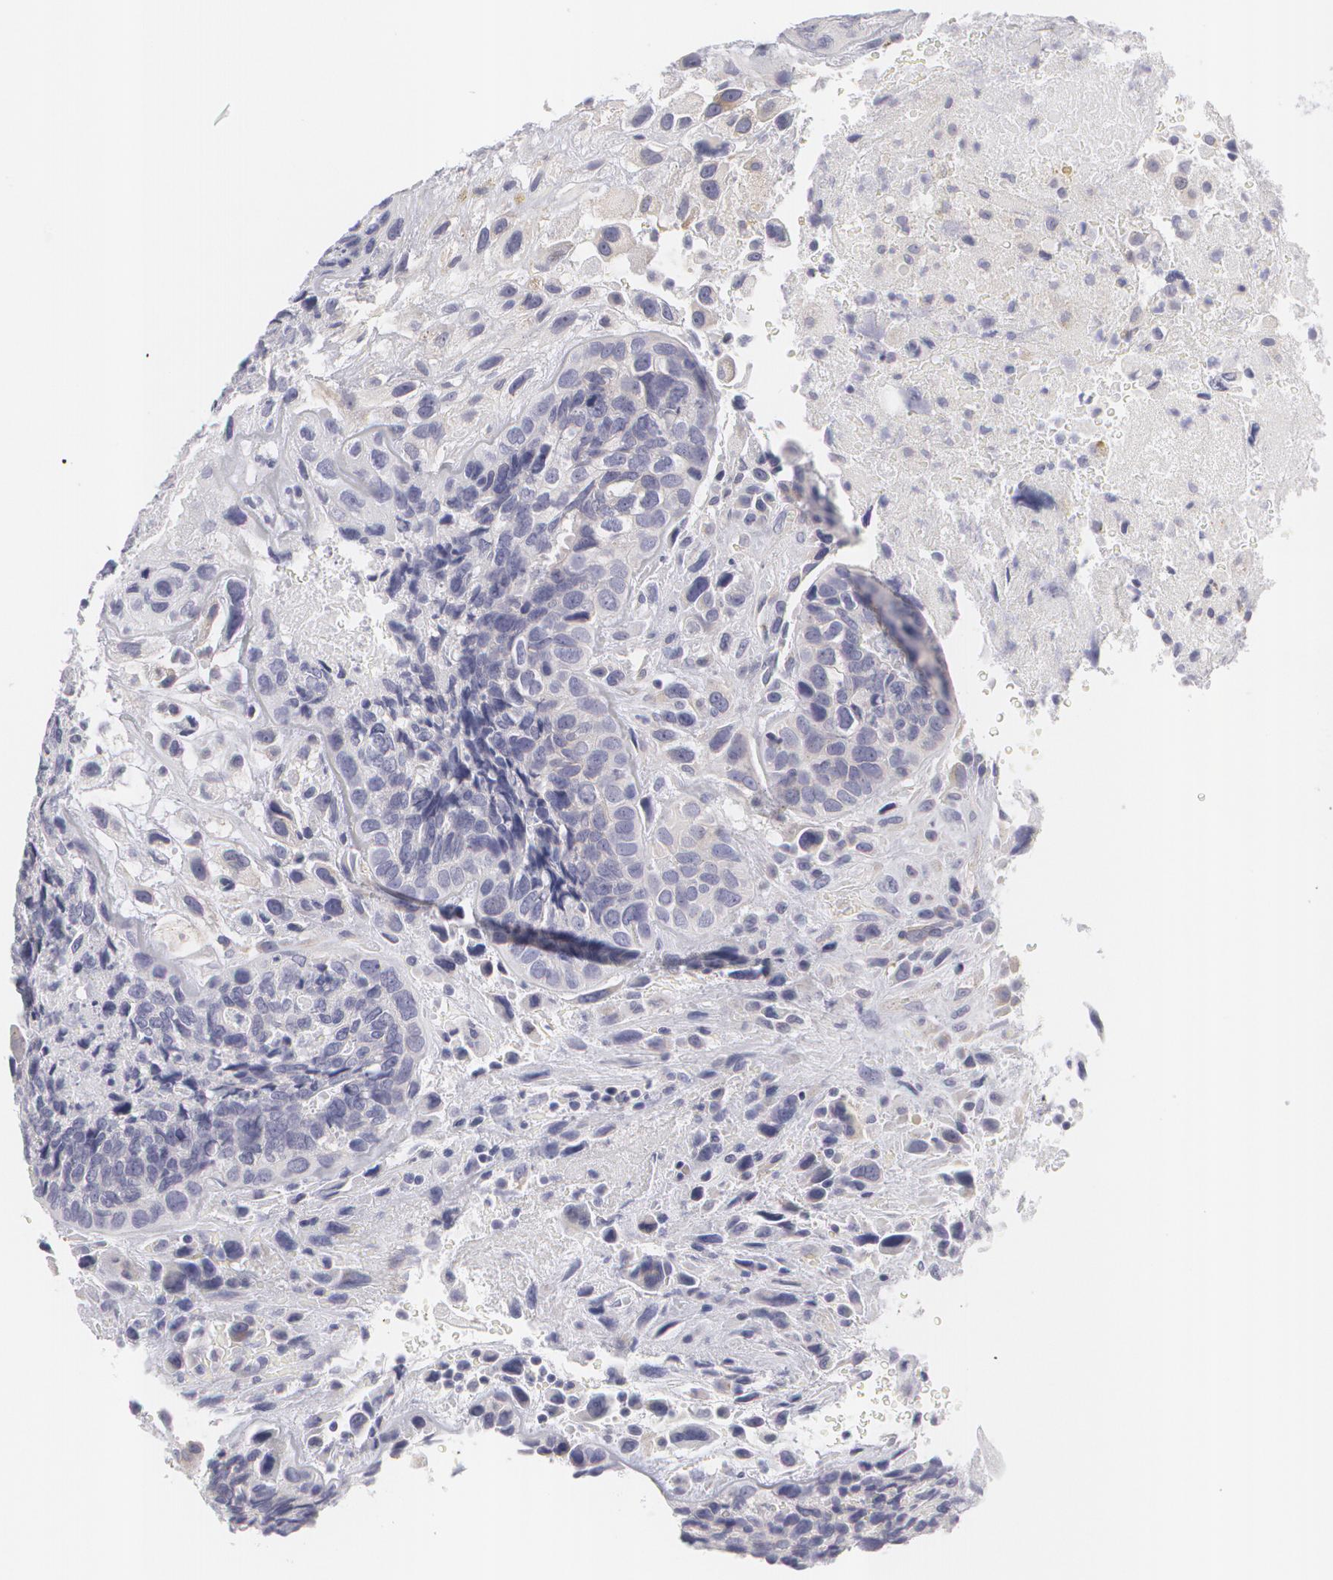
{"staining": {"intensity": "negative", "quantity": "none", "location": "none"}, "tissue": "breast cancer", "cell_type": "Tumor cells", "image_type": "cancer", "snomed": [{"axis": "morphology", "description": "Neoplasm, malignant, NOS"}, {"axis": "topography", "description": "Breast"}], "caption": "This is an immunohistochemistry (IHC) photomicrograph of neoplasm (malignant) (breast). There is no expression in tumor cells.", "gene": "MBNL3", "patient": {"sex": "female", "age": 50}}